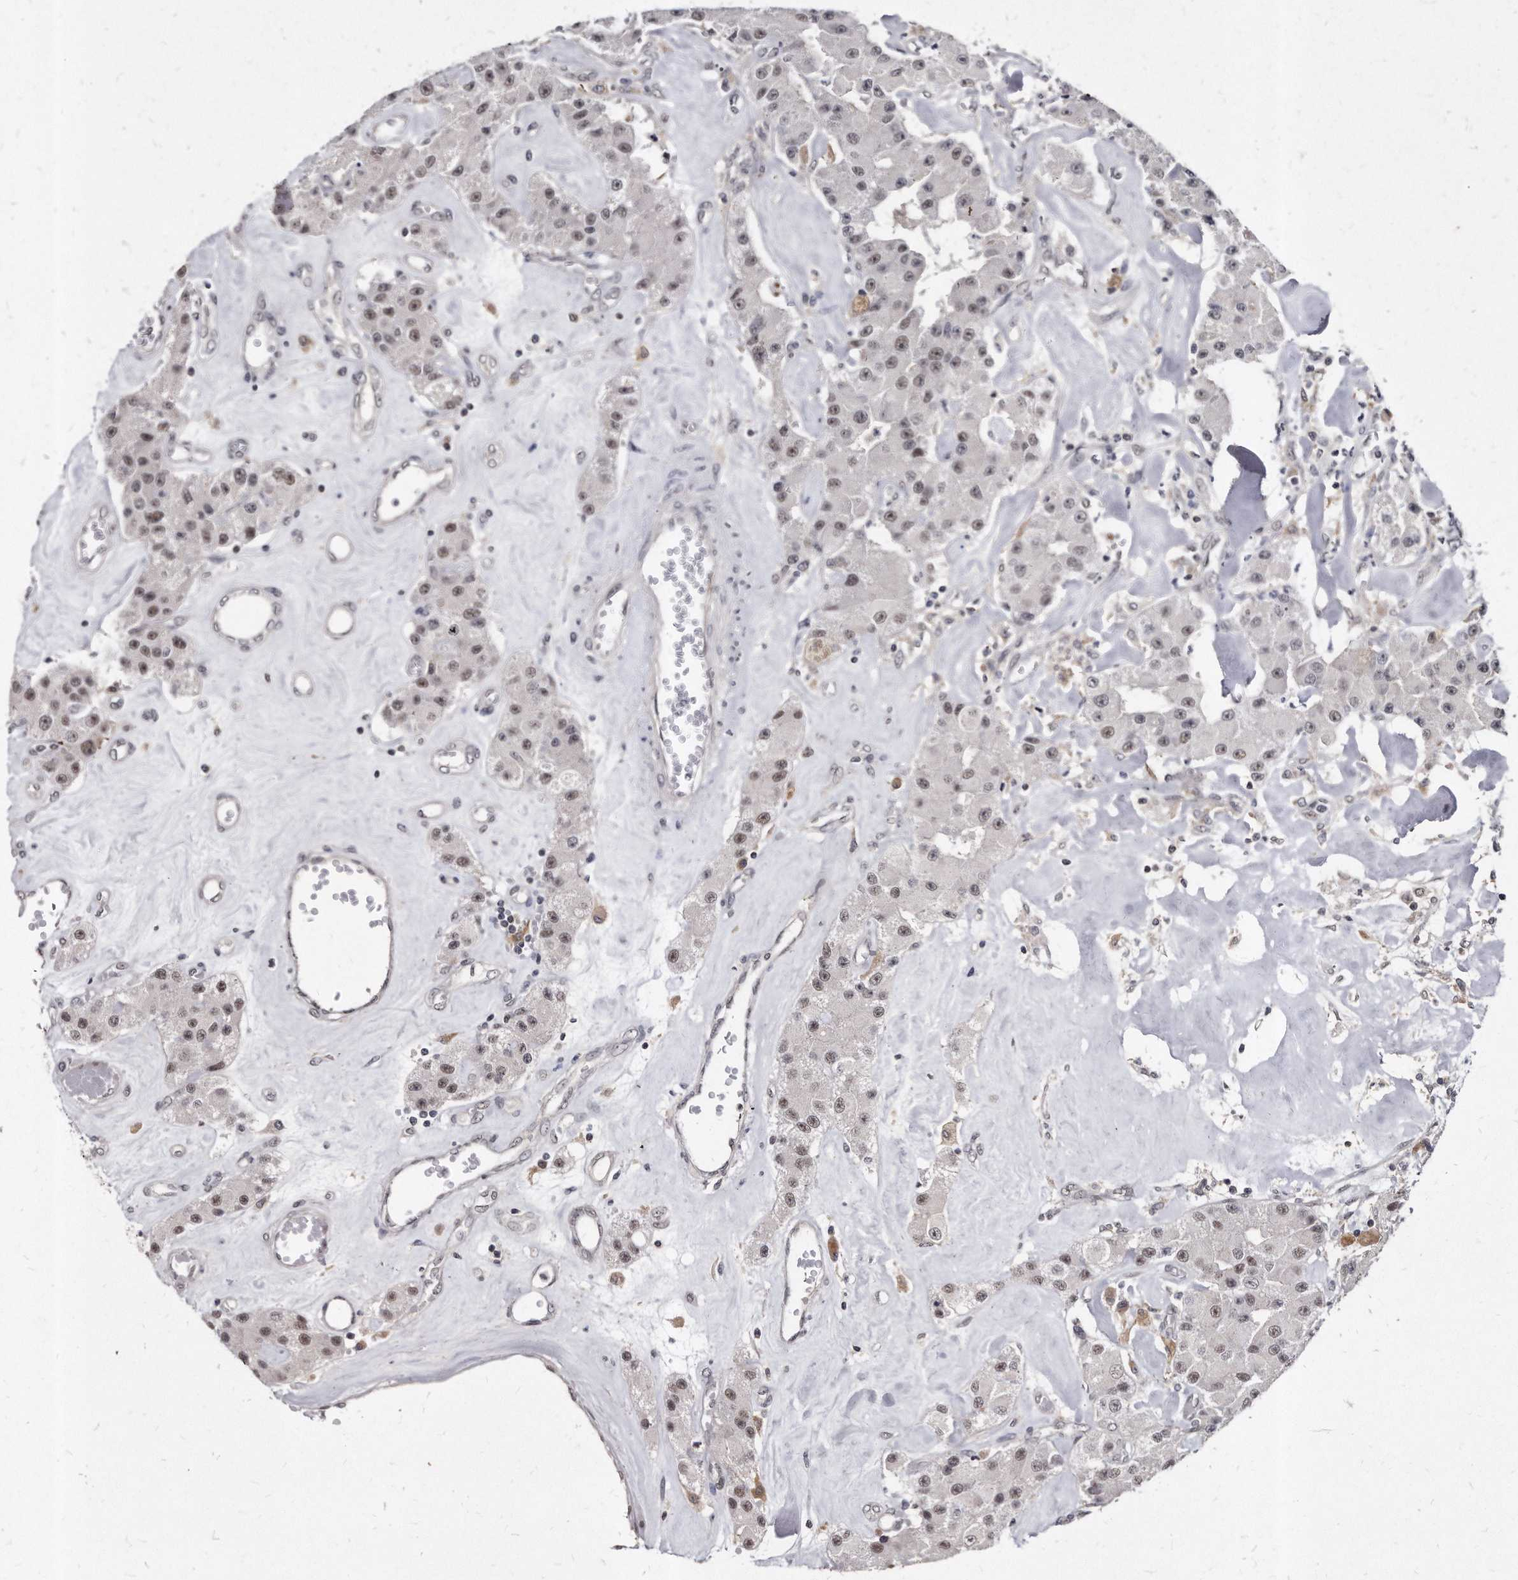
{"staining": {"intensity": "weak", "quantity": "25%-75%", "location": "nuclear"}, "tissue": "carcinoid", "cell_type": "Tumor cells", "image_type": "cancer", "snomed": [{"axis": "morphology", "description": "Carcinoid, malignant, NOS"}, {"axis": "topography", "description": "Pancreas"}], "caption": "A brown stain shows weak nuclear expression of a protein in malignant carcinoid tumor cells. The protein is shown in brown color, while the nuclei are stained blue.", "gene": "KLHDC3", "patient": {"sex": "male", "age": 41}}